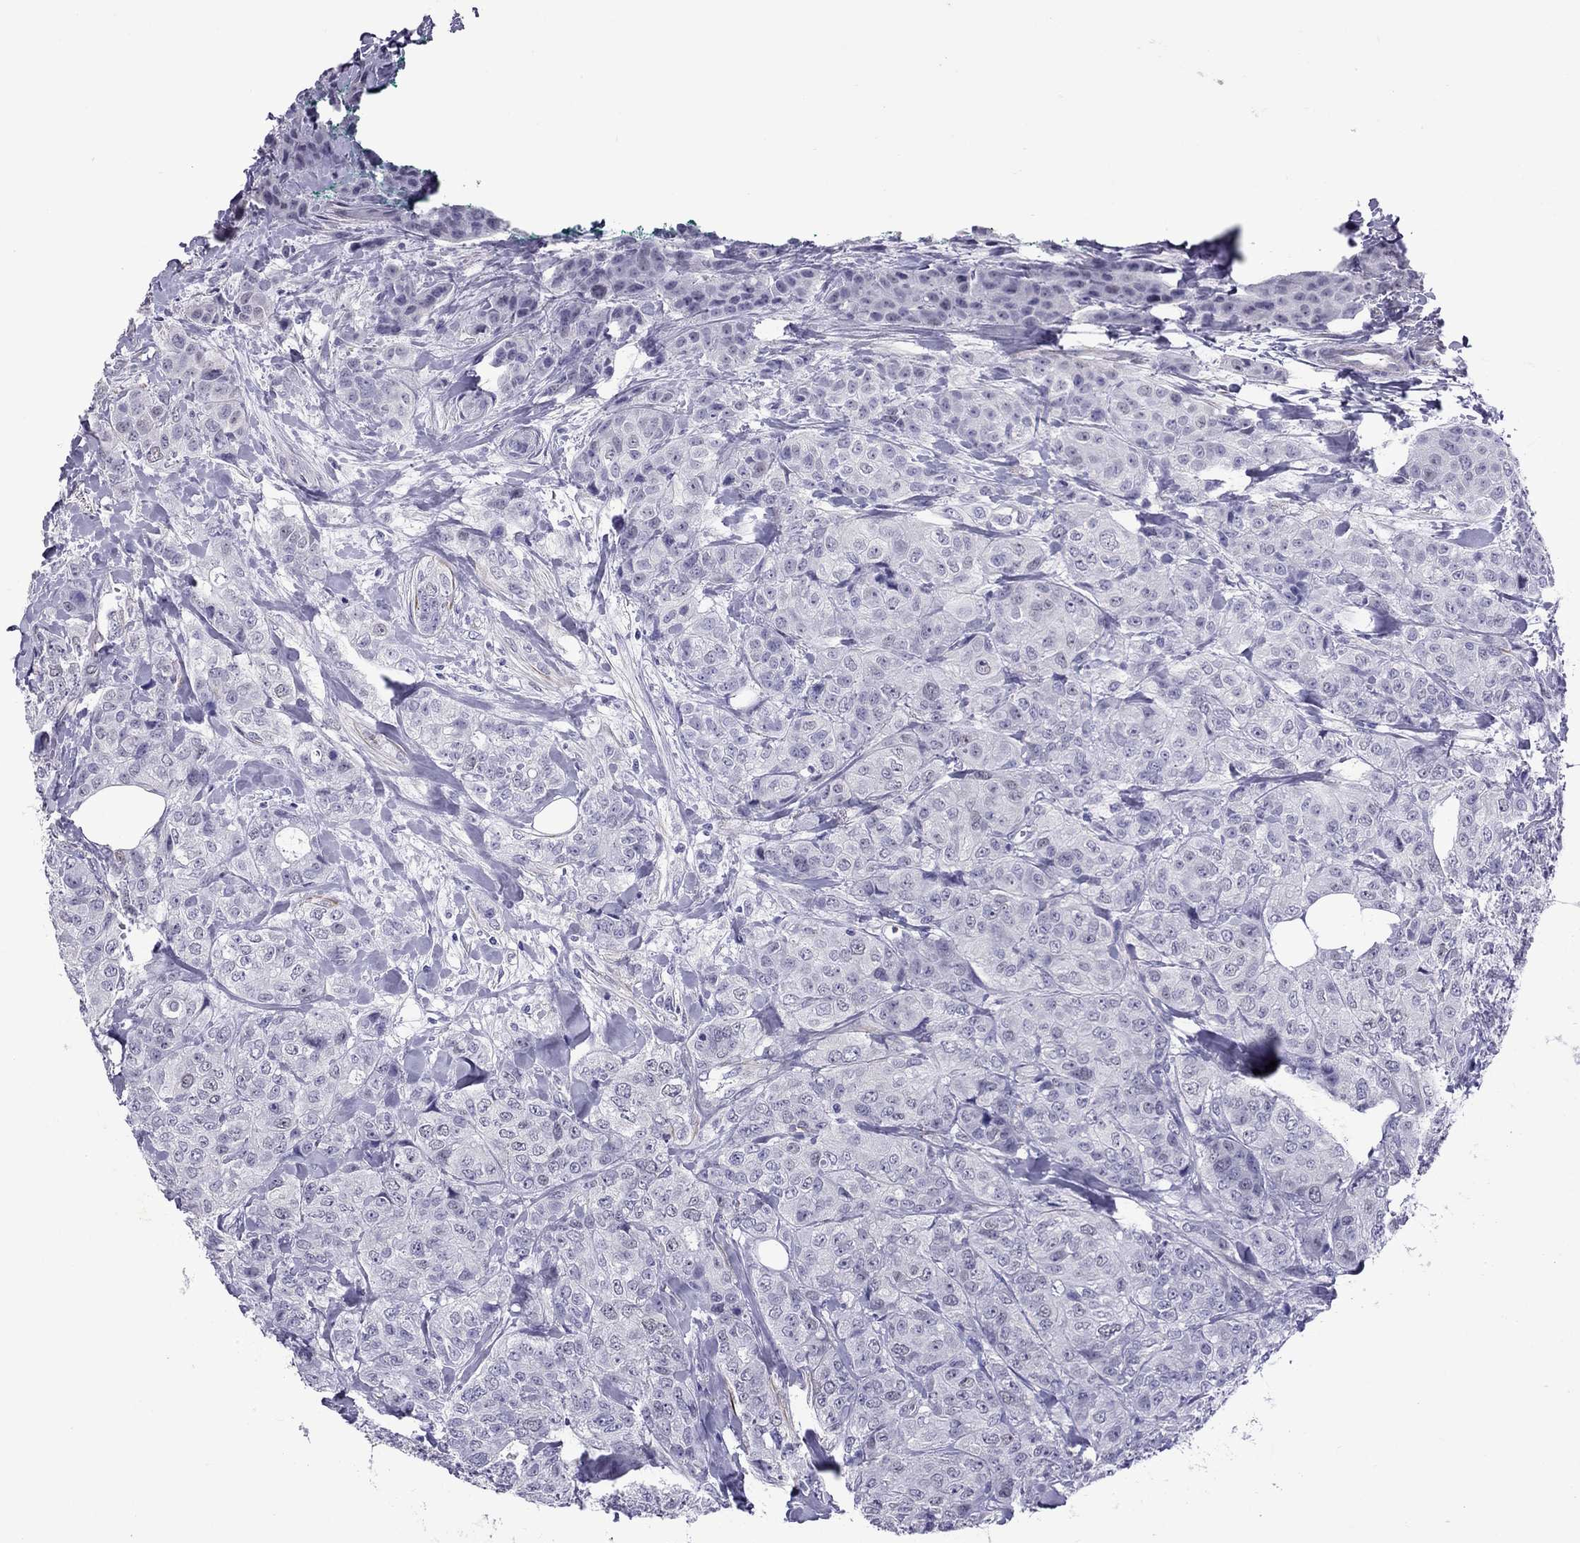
{"staining": {"intensity": "negative", "quantity": "none", "location": "none"}, "tissue": "breast cancer", "cell_type": "Tumor cells", "image_type": "cancer", "snomed": [{"axis": "morphology", "description": "Duct carcinoma"}, {"axis": "topography", "description": "Breast"}], "caption": "Histopathology image shows no significant protein positivity in tumor cells of breast cancer.", "gene": "CHRNA5", "patient": {"sex": "female", "age": 43}}